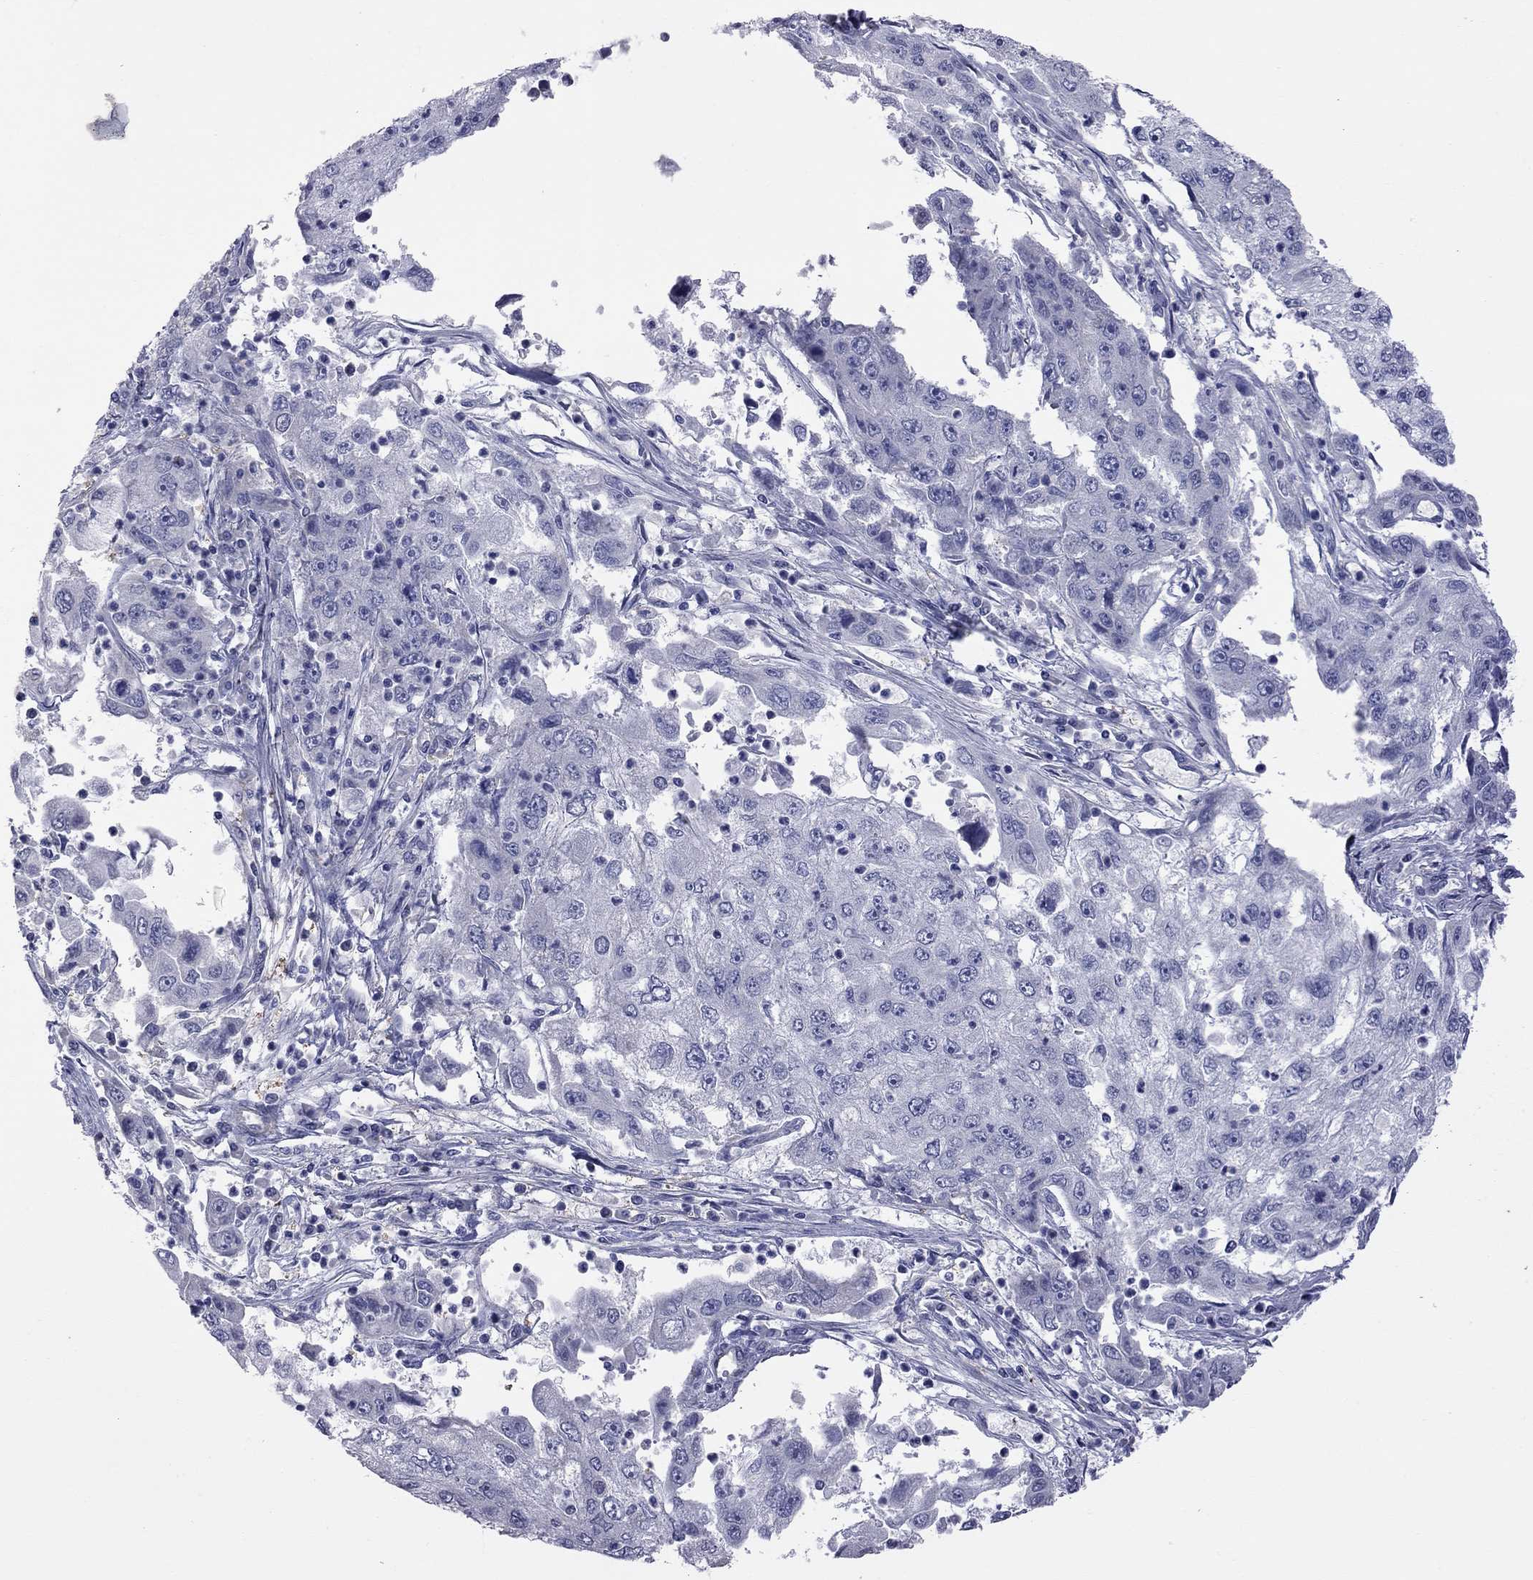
{"staining": {"intensity": "negative", "quantity": "none", "location": "none"}, "tissue": "cervical cancer", "cell_type": "Tumor cells", "image_type": "cancer", "snomed": [{"axis": "morphology", "description": "Squamous cell carcinoma, NOS"}, {"axis": "topography", "description": "Cervix"}], "caption": "An IHC histopathology image of cervical cancer is shown. There is no staining in tumor cells of cervical cancer.", "gene": "HYLS1", "patient": {"sex": "female", "age": 36}}